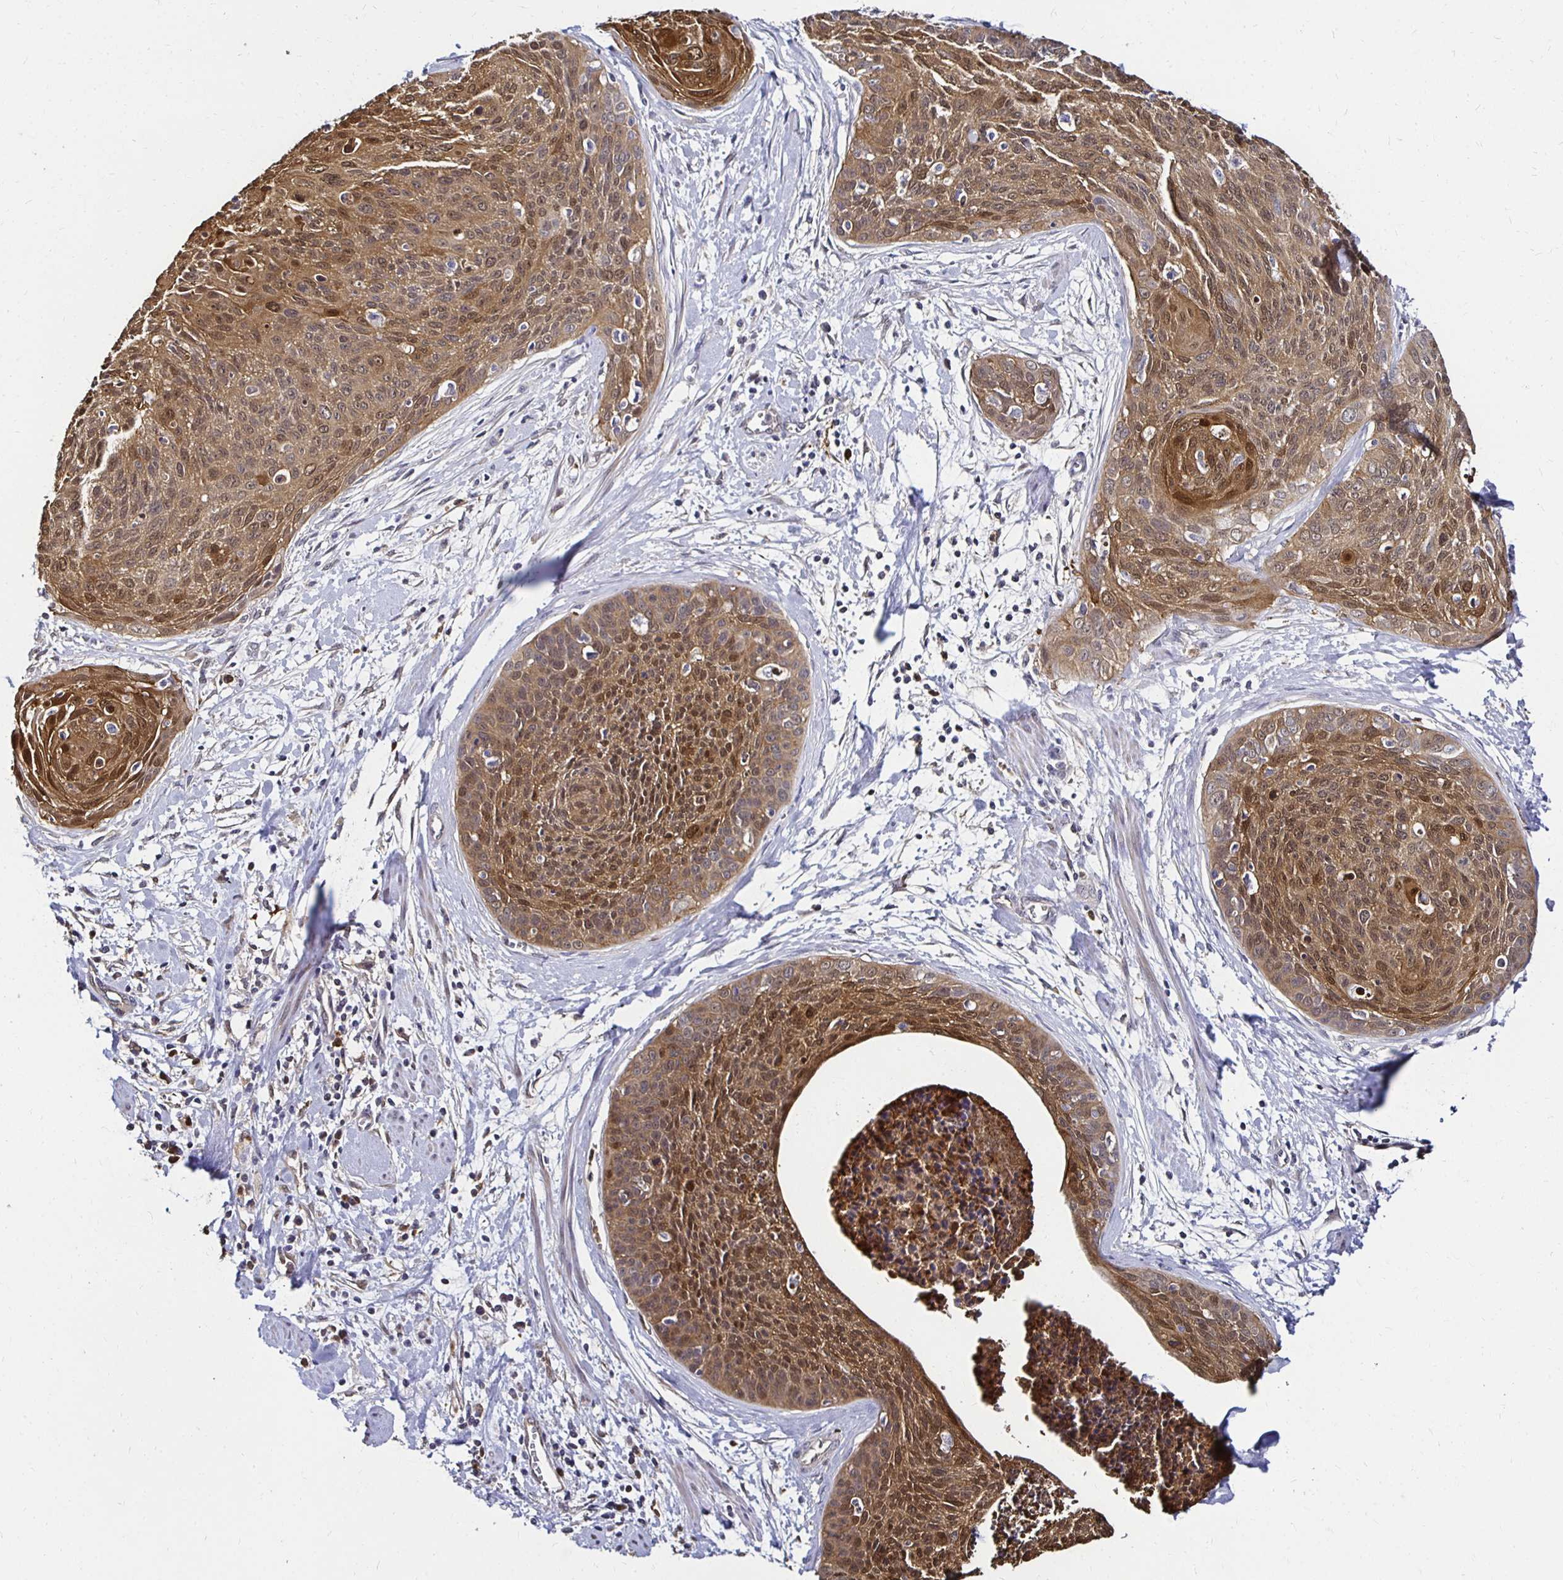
{"staining": {"intensity": "moderate", "quantity": ">75%", "location": "cytoplasmic/membranous,nuclear"}, "tissue": "cervical cancer", "cell_type": "Tumor cells", "image_type": "cancer", "snomed": [{"axis": "morphology", "description": "Squamous cell carcinoma, NOS"}, {"axis": "topography", "description": "Cervix"}], "caption": "Cervical squamous cell carcinoma tissue exhibits moderate cytoplasmic/membranous and nuclear positivity in approximately >75% of tumor cells, visualized by immunohistochemistry. (Stains: DAB (3,3'-diaminobenzidine) in brown, nuclei in blue, Microscopy: brightfield microscopy at high magnification).", "gene": "TXN", "patient": {"sex": "female", "age": 55}}